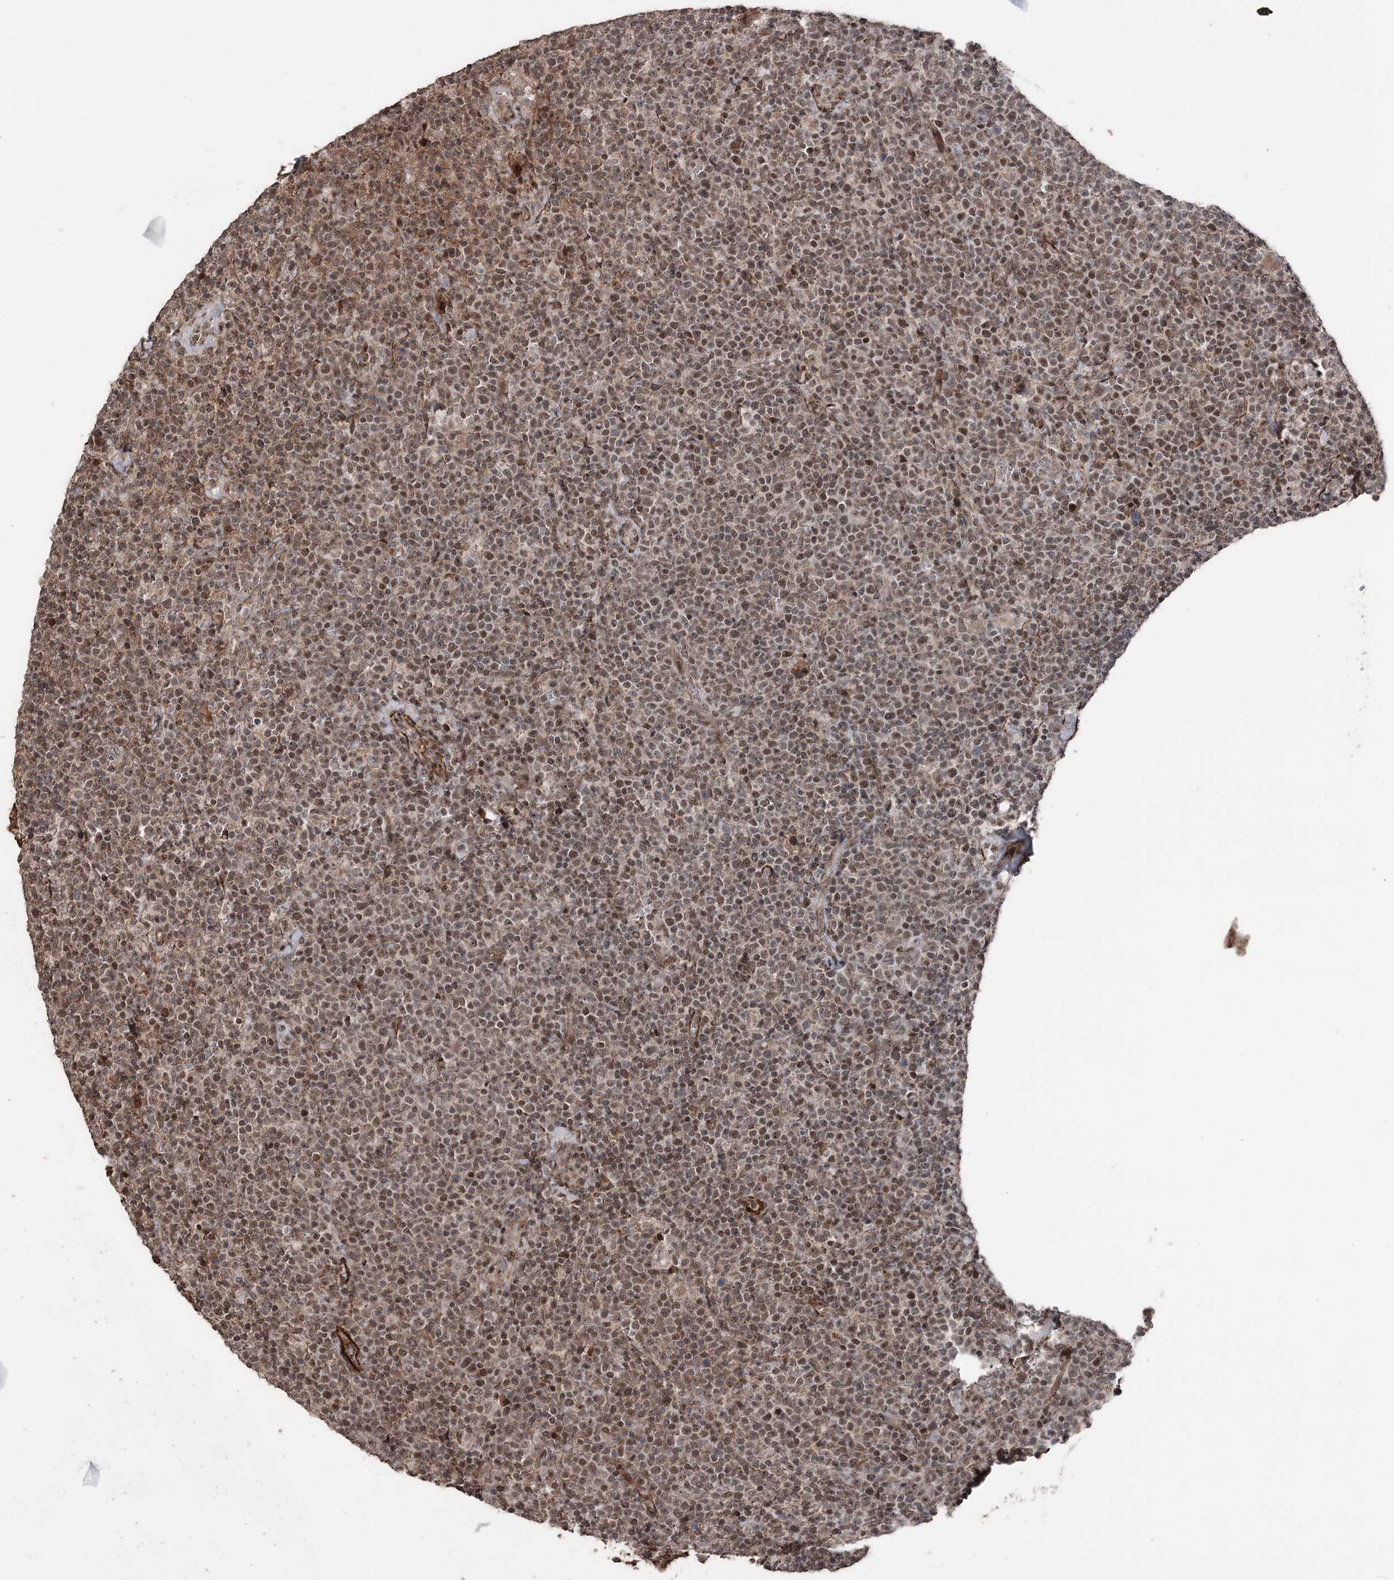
{"staining": {"intensity": "moderate", "quantity": ">75%", "location": "nuclear"}, "tissue": "lymphoma", "cell_type": "Tumor cells", "image_type": "cancer", "snomed": [{"axis": "morphology", "description": "Malignant lymphoma, non-Hodgkin's type, High grade"}, {"axis": "topography", "description": "Lymph node"}], "caption": "Brown immunohistochemical staining in human high-grade malignant lymphoma, non-Hodgkin's type displays moderate nuclear positivity in about >75% of tumor cells.", "gene": "CCDC82", "patient": {"sex": "male", "age": 61}}